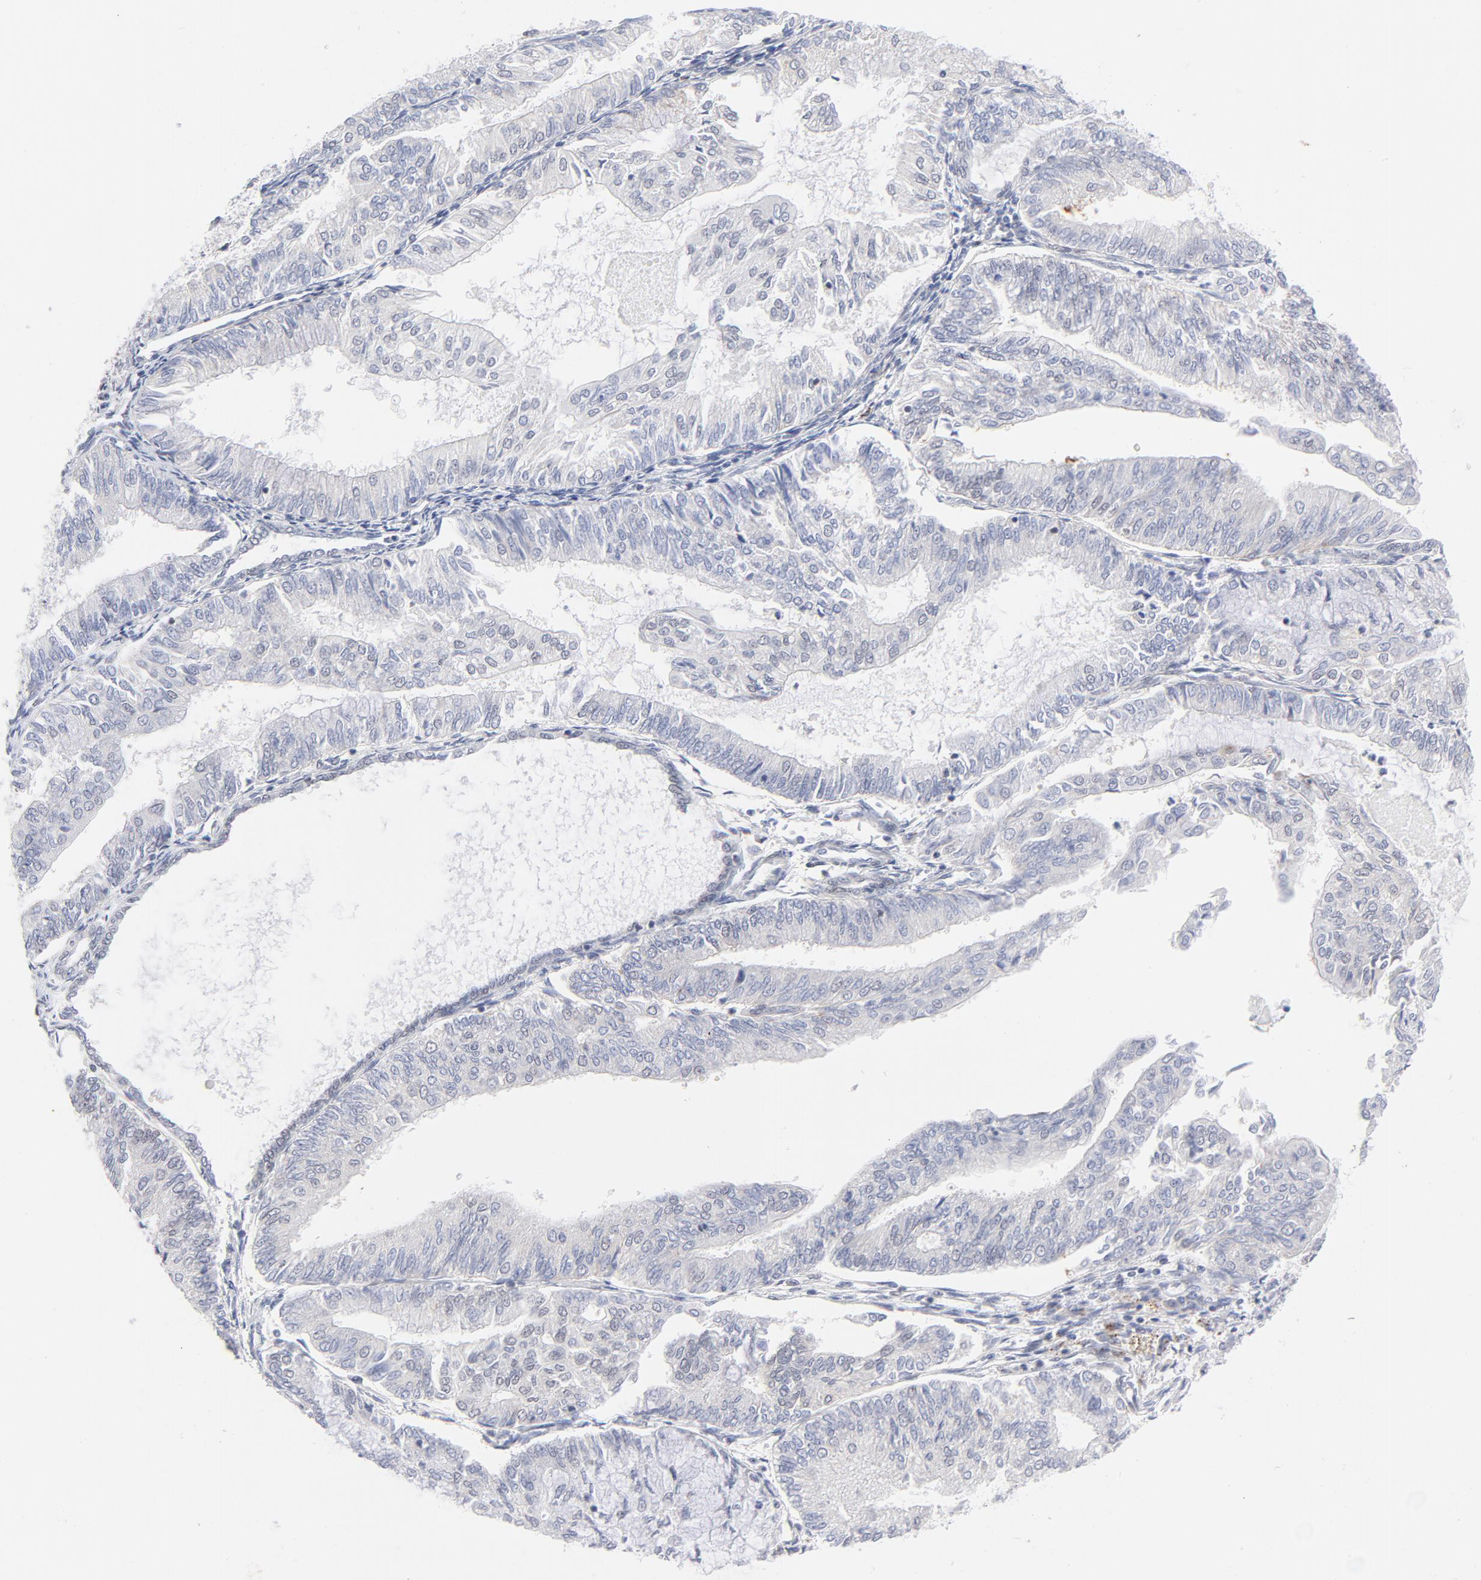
{"staining": {"intensity": "weak", "quantity": "25%-75%", "location": "cytoplasmic/membranous"}, "tissue": "endometrial cancer", "cell_type": "Tumor cells", "image_type": "cancer", "snomed": [{"axis": "morphology", "description": "Adenocarcinoma, NOS"}, {"axis": "topography", "description": "Endometrium"}], "caption": "Endometrial adenocarcinoma tissue demonstrates weak cytoplasmic/membranous staining in approximately 25%-75% of tumor cells The staining is performed using DAB brown chromogen to label protein expression. The nuclei are counter-stained blue using hematoxylin.", "gene": "BAP1", "patient": {"sex": "female", "age": 59}}